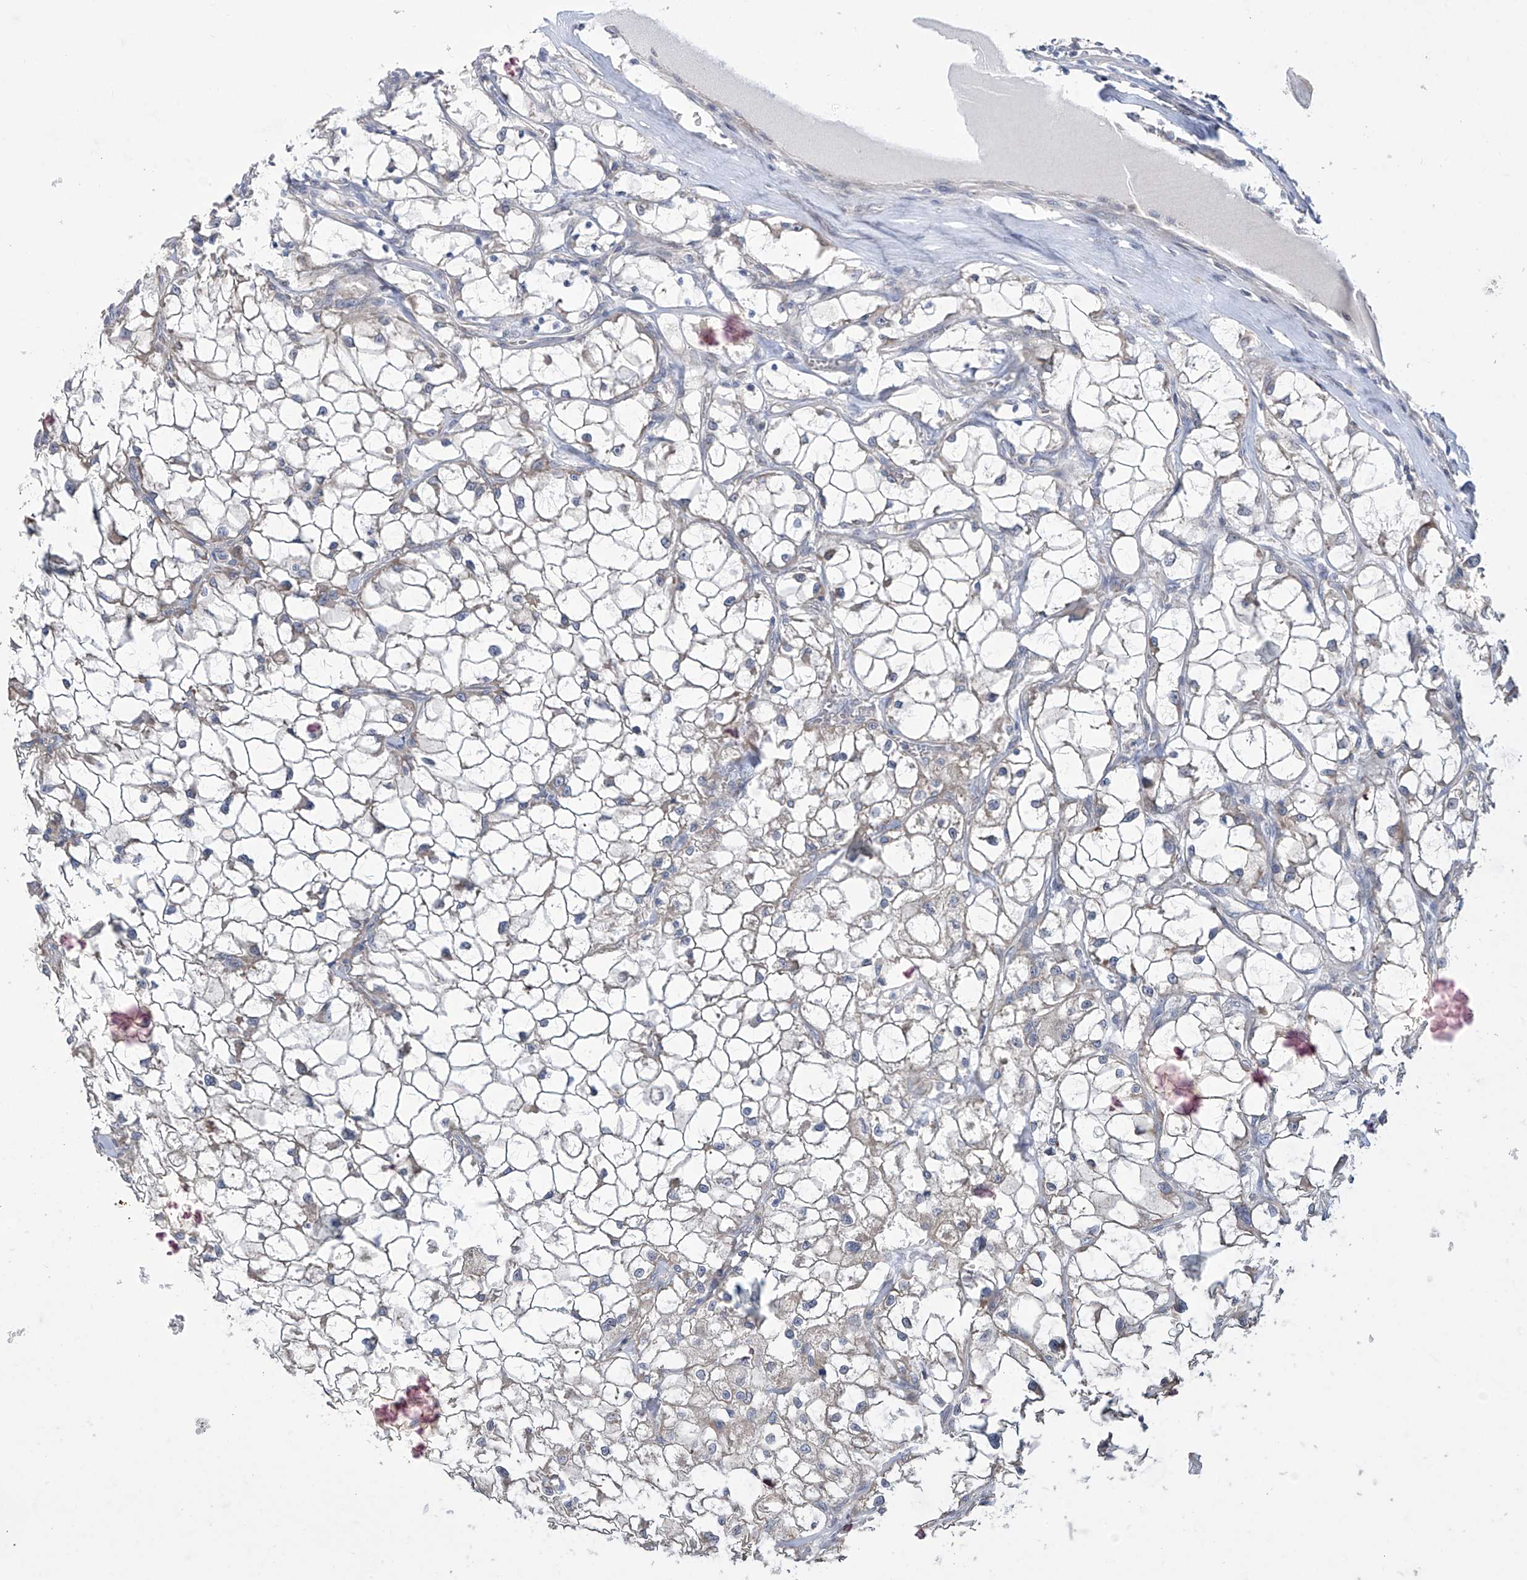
{"staining": {"intensity": "negative", "quantity": "none", "location": "none"}, "tissue": "renal cancer", "cell_type": "Tumor cells", "image_type": "cancer", "snomed": [{"axis": "morphology", "description": "Adenocarcinoma, NOS"}, {"axis": "topography", "description": "Kidney"}], "caption": "Photomicrograph shows no significant protein positivity in tumor cells of adenocarcinoma (renal).", "gene": "TRIM60", "patient": {"sex": "female", "age": 69}}